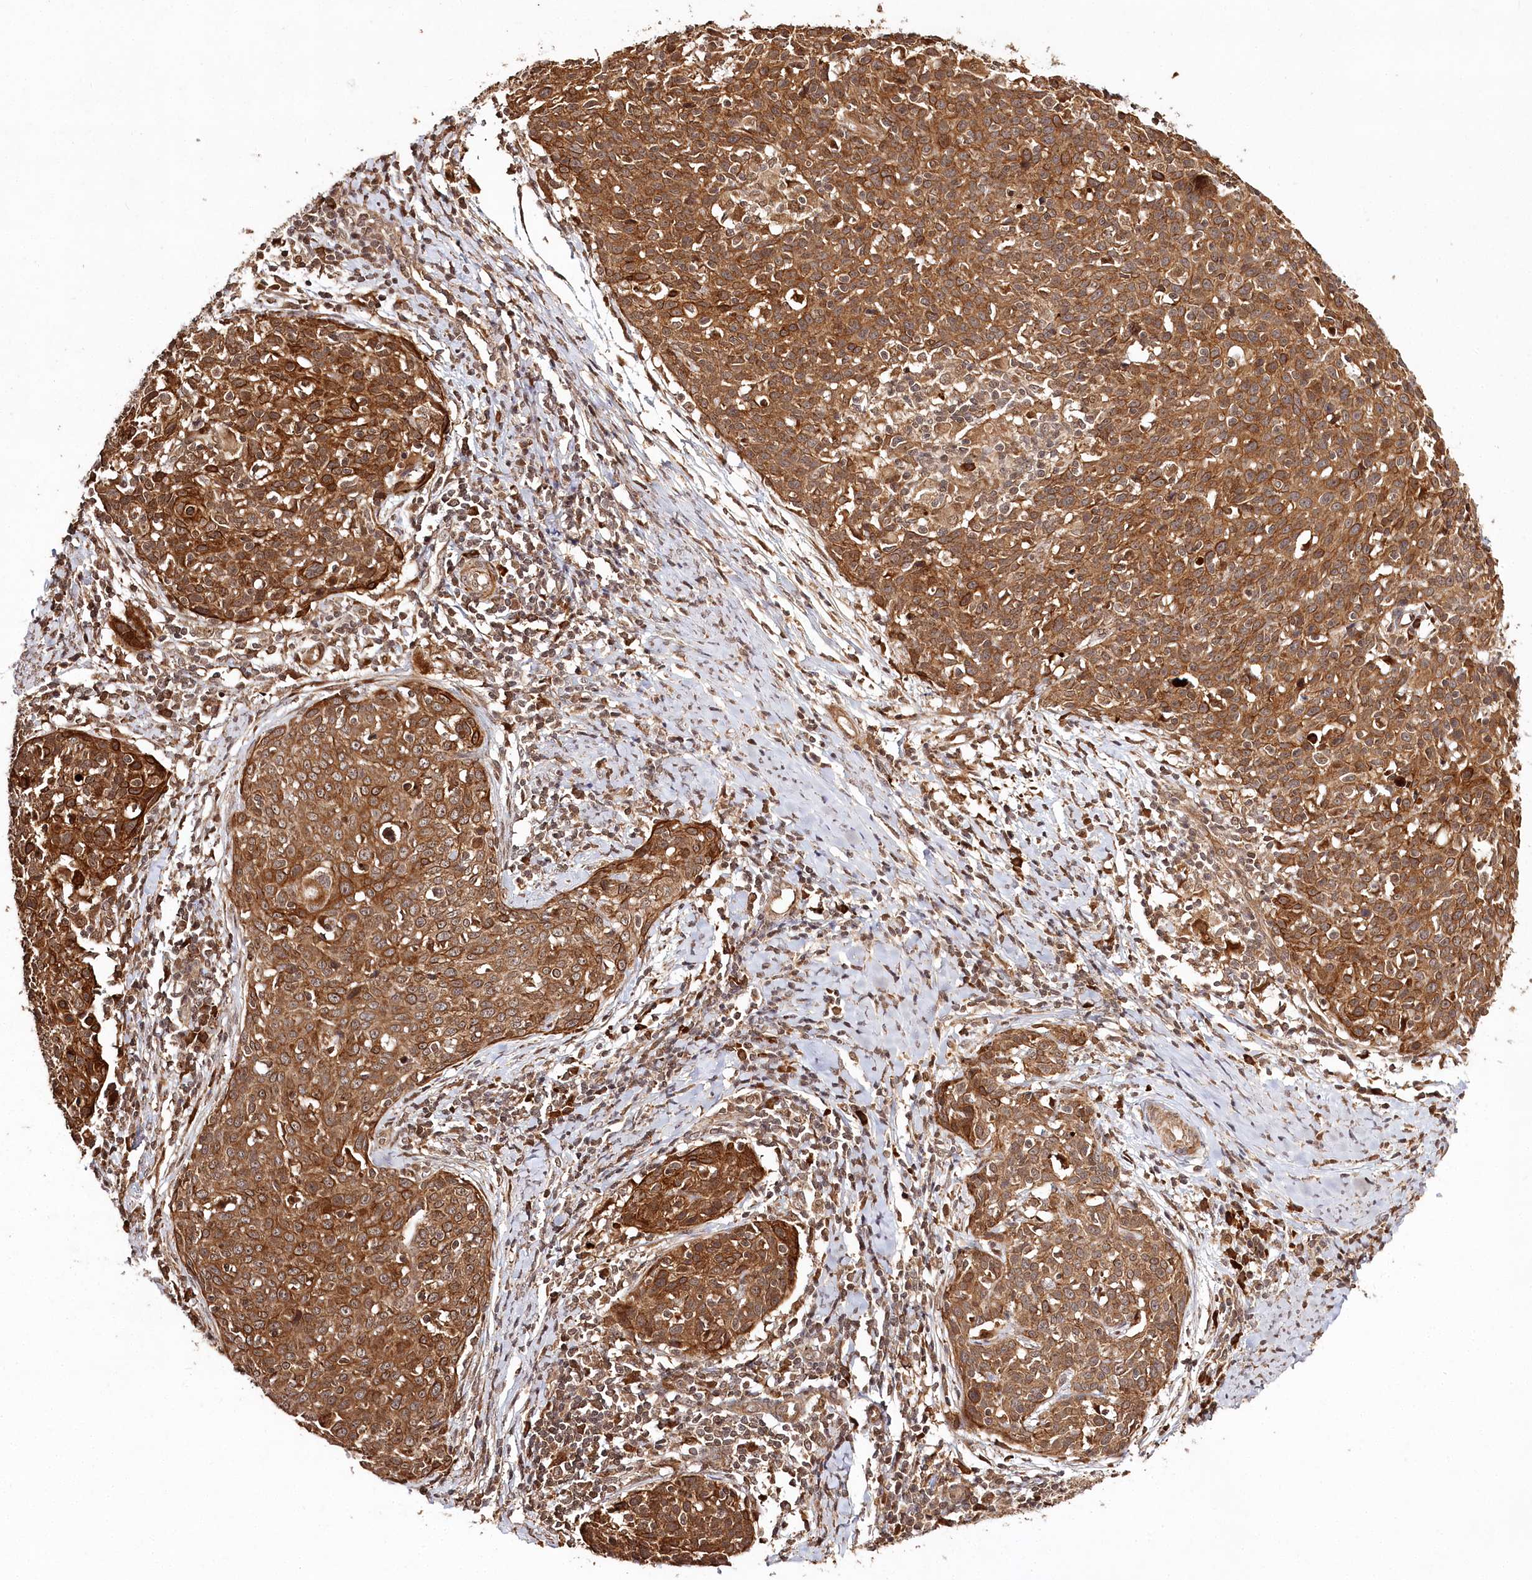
{"staining": {"intensity": "strong", "quantity": ">75%", "location": "cytoplasmic/membranous"}, "tissue": "cervical cancer", "cell_type": "Tumor cells", "image_type": "cancer", "snomed": [{"axis": "morphology", "description": "Squamous cell carcinoma, NOS"}, {"axis": "topography", "description": "Cervix"}], "caption": "Protein positivity by immunohistochemistry reveals strong cytoplasmic/membranous positivity in about >75% of tumor cells in cervical cancer (squamous cell carcinoma).", "gene": "ULK2", "patient": {"sex": "female", "age": 38}}